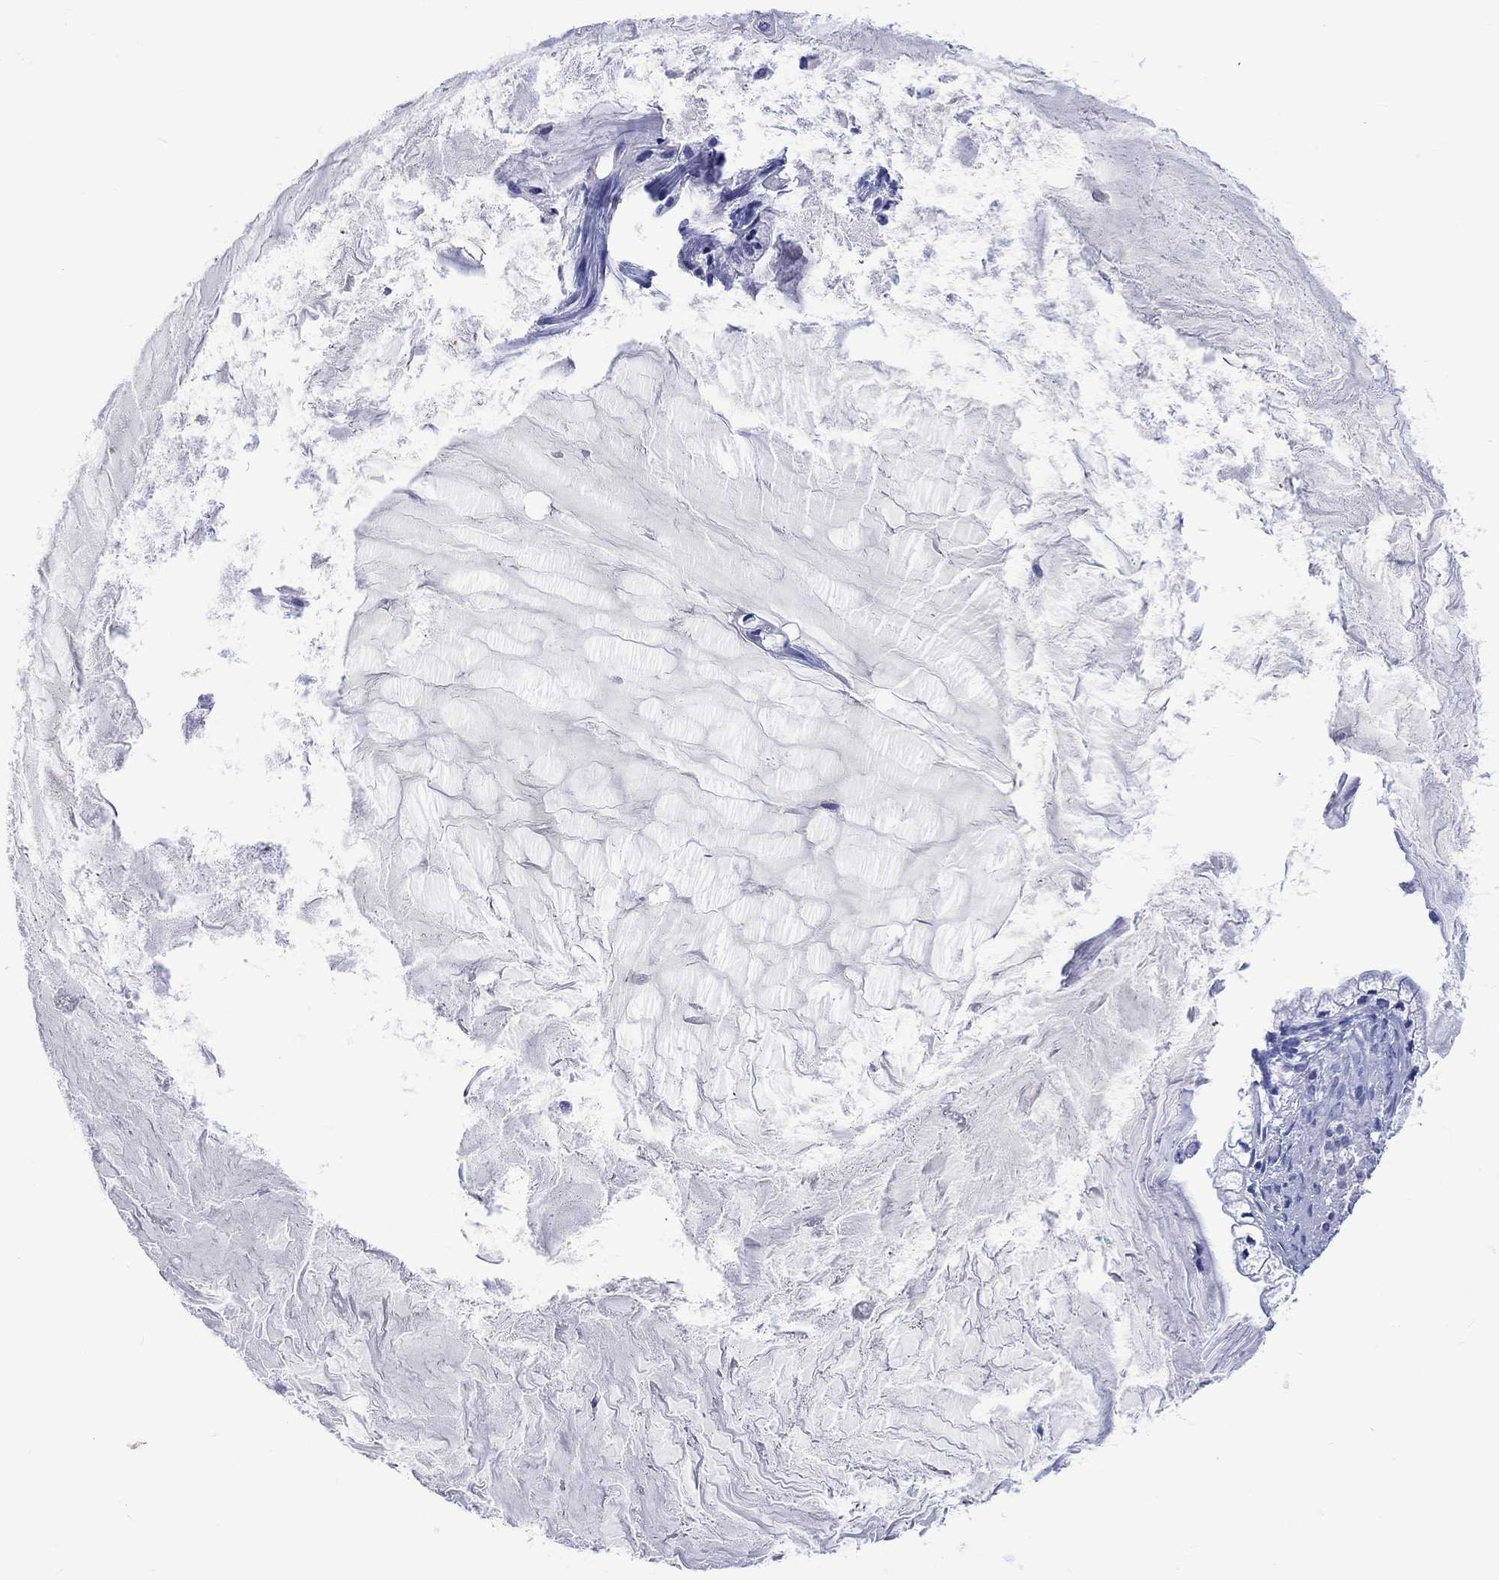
{"staining": {"intensity": "negative", "quantity": "none", "location": "none"}, "tissue": "ovarian cancer", "cell_type": "Tumor cells", "image_type": "cancer", "snomed": [{"axis": "morphology", "description": "Cystadenocarcinoma, mucinous, NOS"}, {"axis": "topography", "description": "Ovary"}], "caption": "Immunohistochemical staining of ovarian cancer (mucinous cystadenocarcinoma) shows no significant staining in tumor cells.", "gene": "CACNG3", "patient": {"sex": "female", "age": 57}}